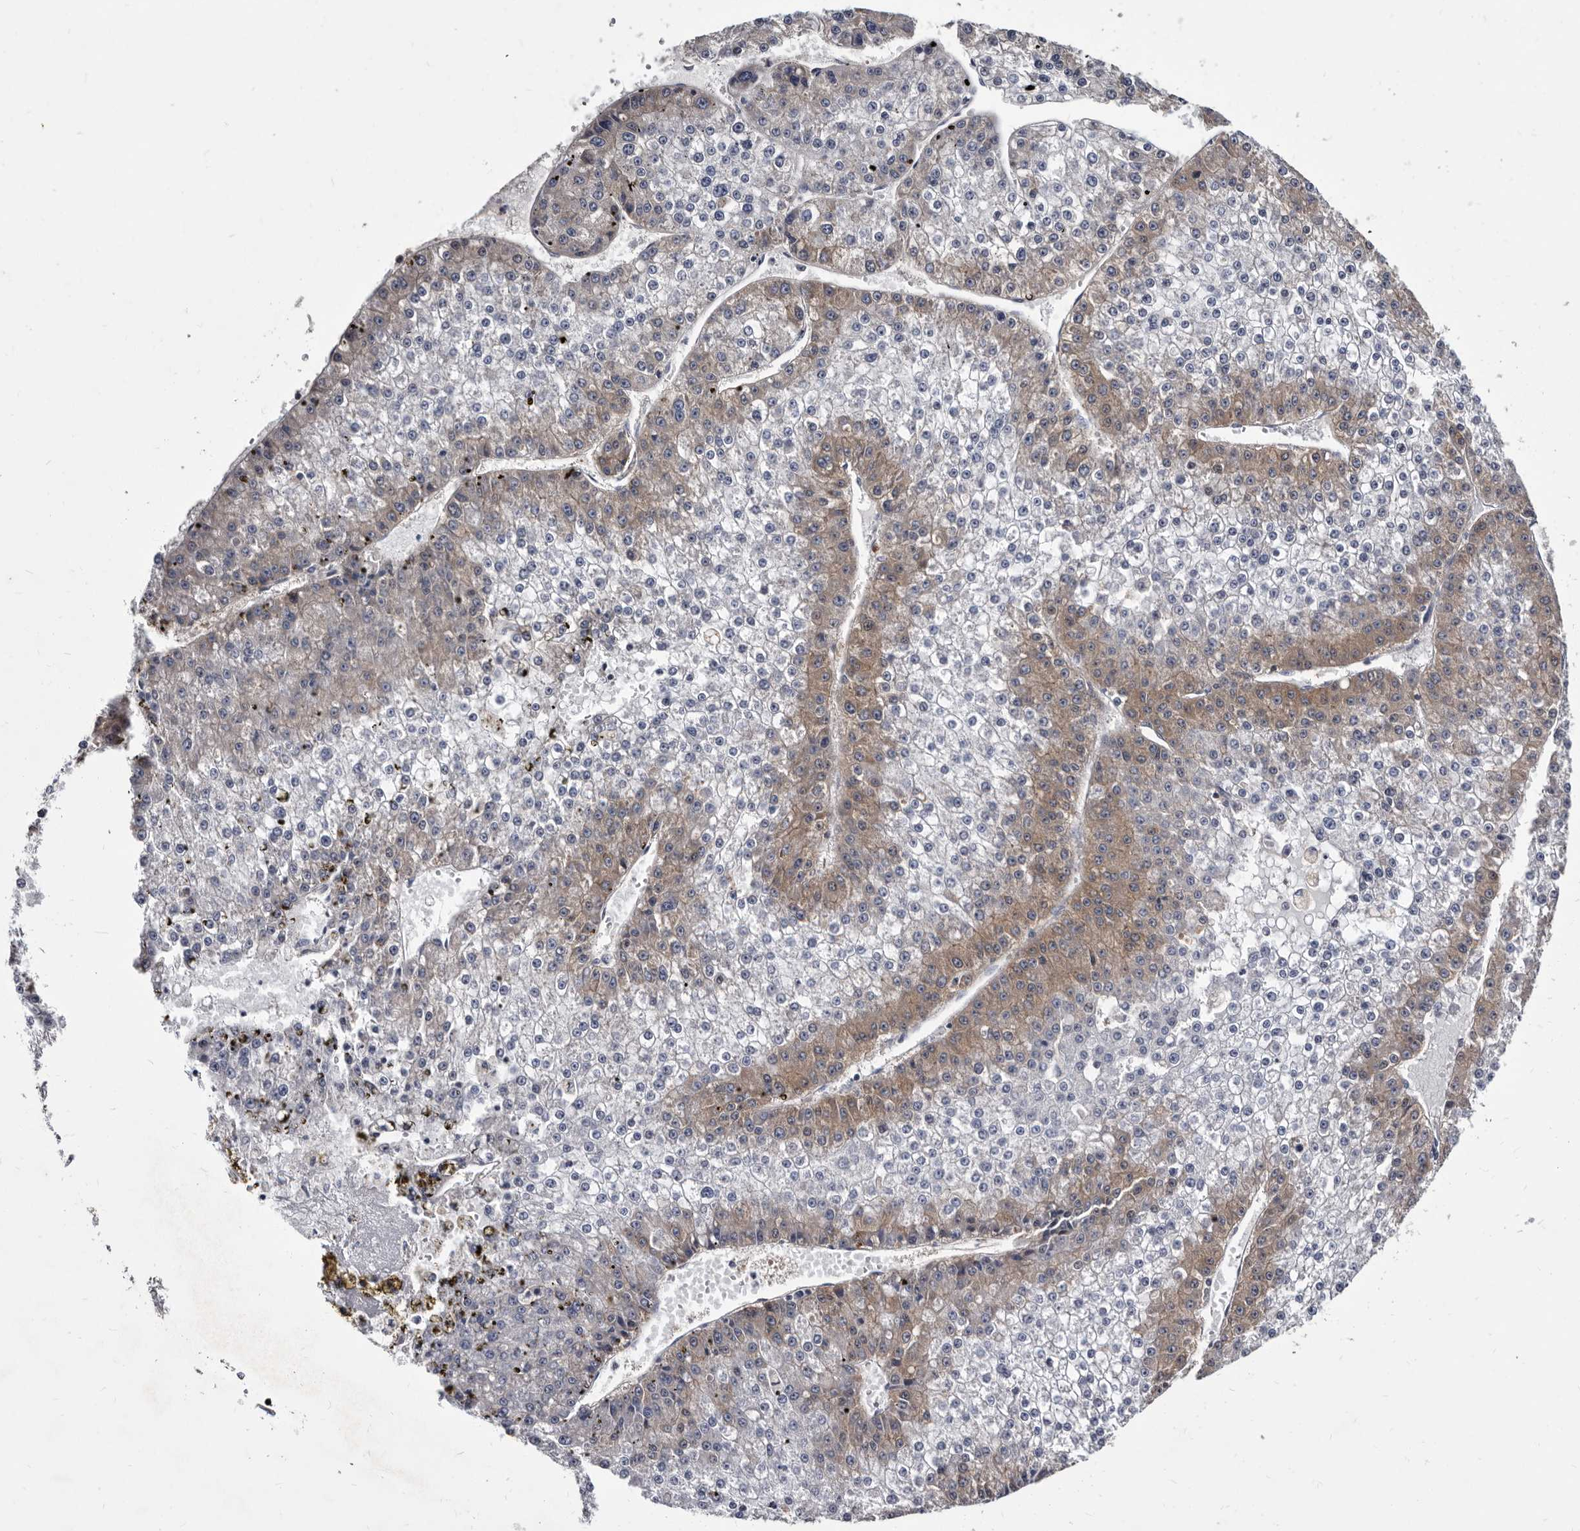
{"staining": {"intensity": "moderate", "quantity": "<25%", "location": "cytoplasmic/membranous"}, "tissue": "liver cancer", "cell_type": "Tumor cells", "image_type": "cancer", "snomed": [{"axis": "morphology", "description": "Carcinoma, Hepatocellular, NOS"}, {"axis": "topography", "description": "Liver"}], "caption": "Immunohistochemical staining of human liver hepatocellular carcinoma demonstrates low levels of moderate cytoplasmic/membranous protein positivity in approximately <25% of tumor cells. (DAB (3,3'-diaminobenzidine) = brown stain, brightfield microscopy at high magnification).", "gene": "ABCF2", "patient": {"sex": "female", "age": 73}}